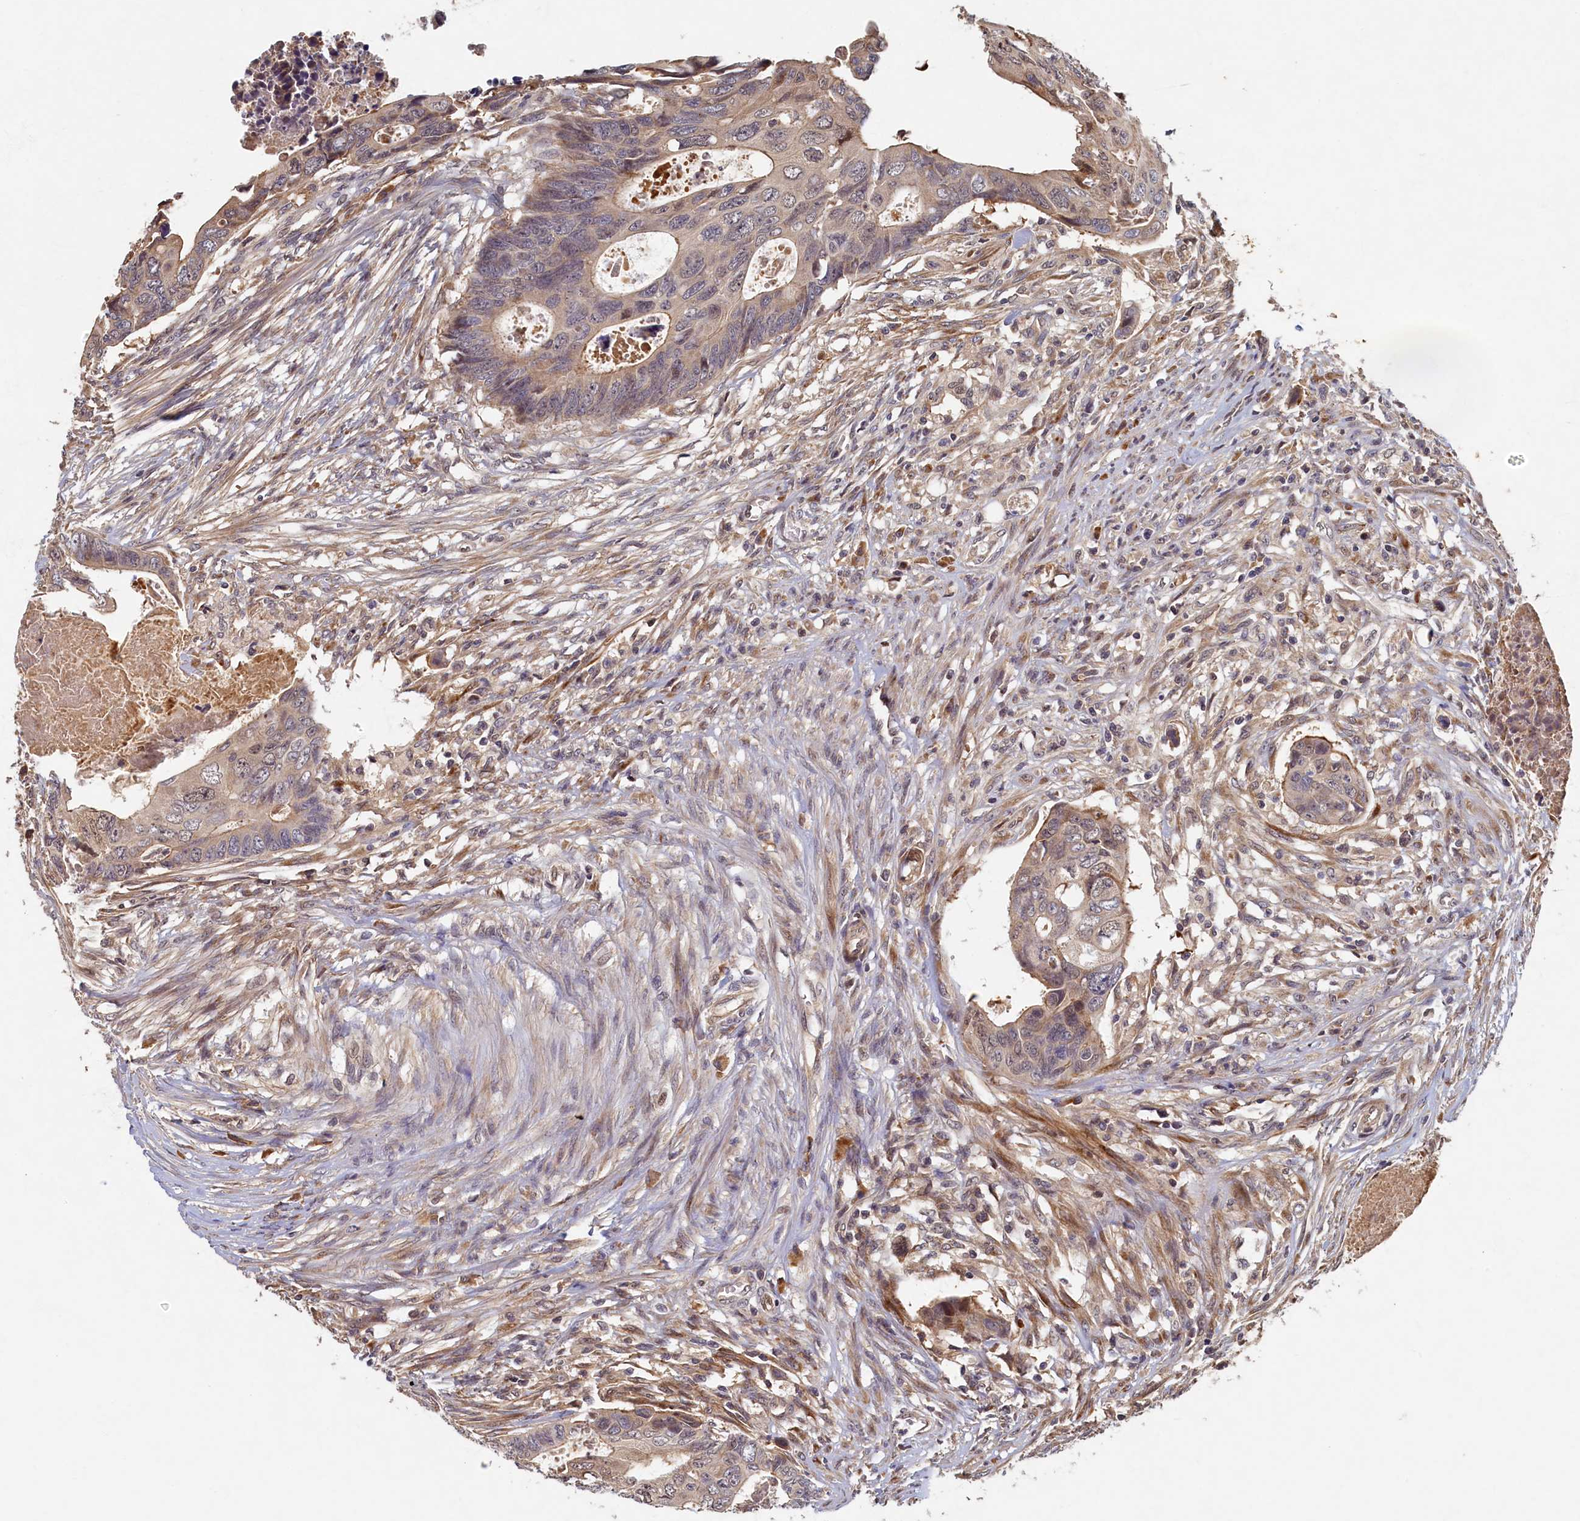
{"staining": {"intensity": "weak", "quantity": "25%-75%", "location": "cytoplasmic/membranous"}, "tissue": "colorectal cancer", "cell_type": "Tumor cells", "image_type": "cancer", "snomed": [{"axis": "morphology", "description": "Adenocarcinoma, NOS"}, {"axis": "topography", "description": "Rectum"}], "caption": "A high-resolution micrograph shows immunohistochemistry staining of colorectal adenocarcinoma, which exhibits weak cytoplasmic/membranous positivity in about 25%-75% of tumor cells.", "gene": "LCMT2", "patient": {"sex": "female", "age": 78}}